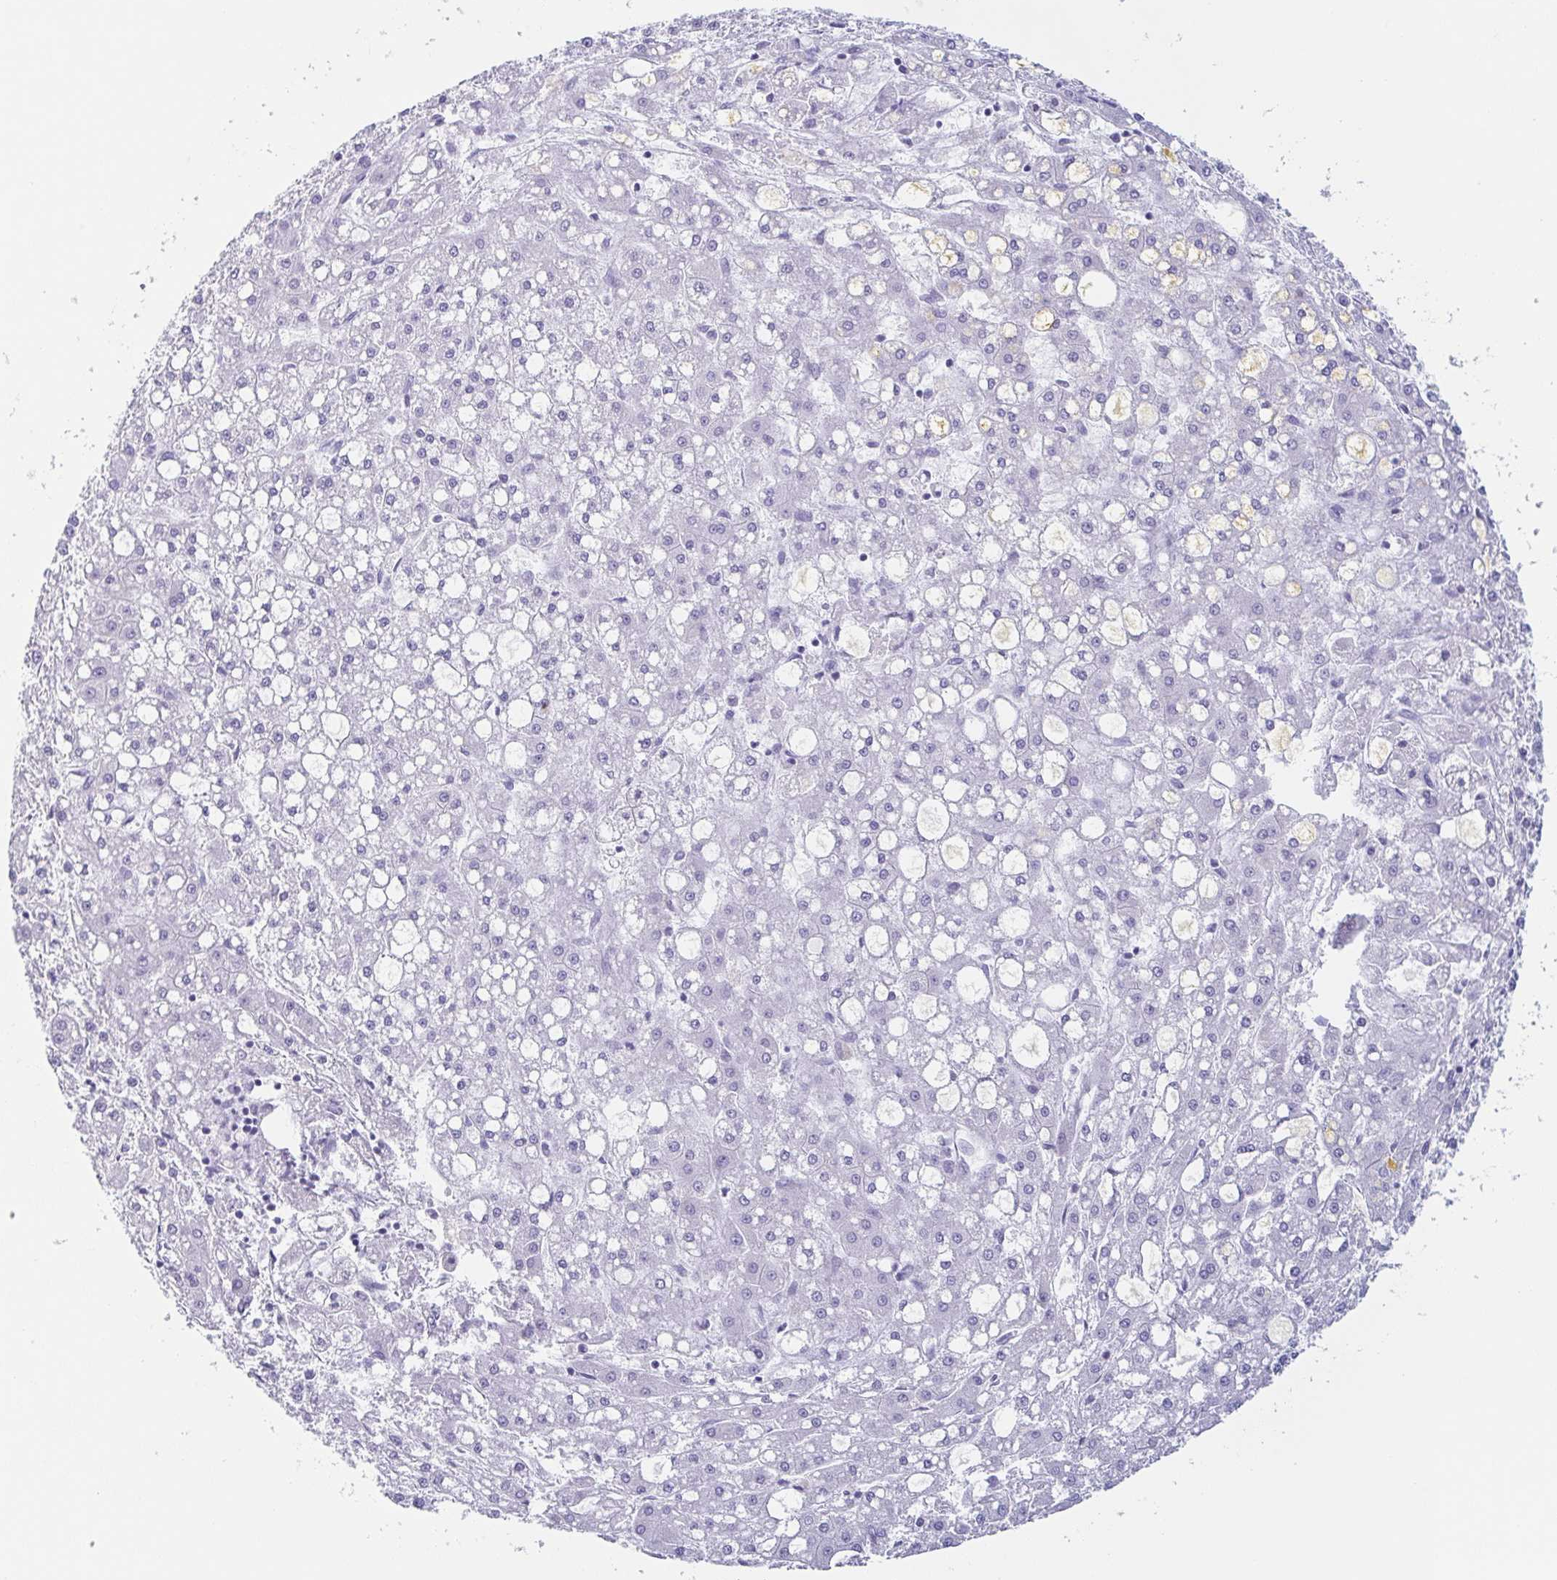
{"staining": {"intensity": "negative", "quantity": "none", "location": "none"}, "tissue": "liver cancer", "cell_type": "Tumor cells", "image_type": "cancer", "snomed": [{"axis": "morphology", "description": "Carcinoma, Hepatocellular, NOS"}, {"axis": "topography", "description": "Liver"}], "caption": "This is a photomicrograph of IHC staining of hepatocellular carcinoma (liver), which shows no staining in tumor cells. (DAB immunohistochemistry (IHC), high magnification).", "gene": "PRR27", "patient": {"sex": "male", "age": 67}}